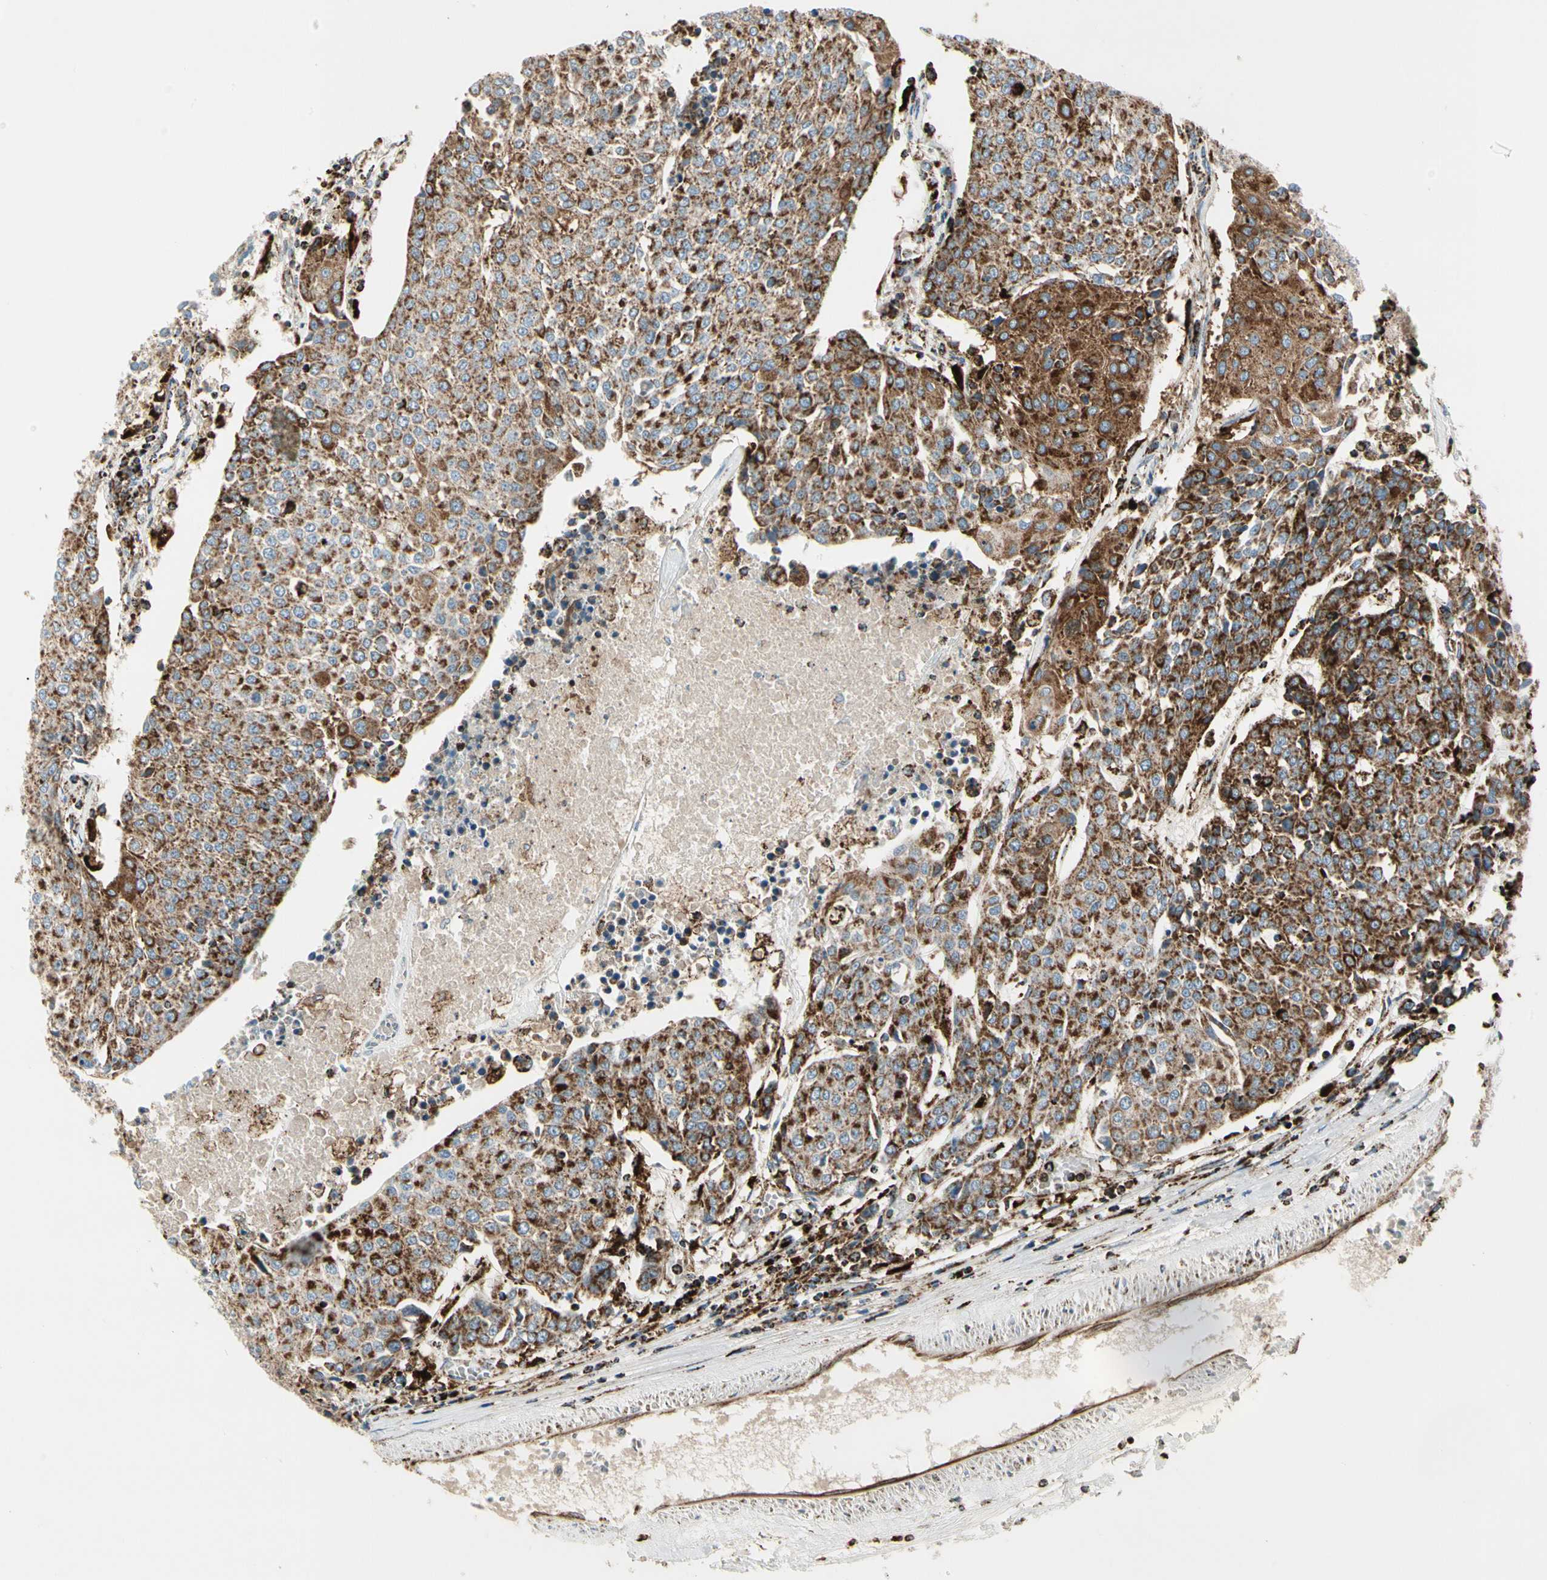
{"staining": {"intensity": "strong", "quantity": ">75%", "location": "cytoplasmic/membranous"}, "tissue": "urothelial cancer", "cell_type": "Tumor cells", "image_type": "cancer", "snomed": [{"axis": "morphology", "description": "Urothelial carcinoma, High grade"}, {"axis": "topography", "description": "Urinary bladder"}], "caption": "This micrograph displays immunohistochemistry staining of human urothelial carcinoma (high-grade), with high strong cytoplasmic/membranous expression in about >75% of tumor cells.", "gene": "ME2", "patient": {"sex": "female", "age": 85}}